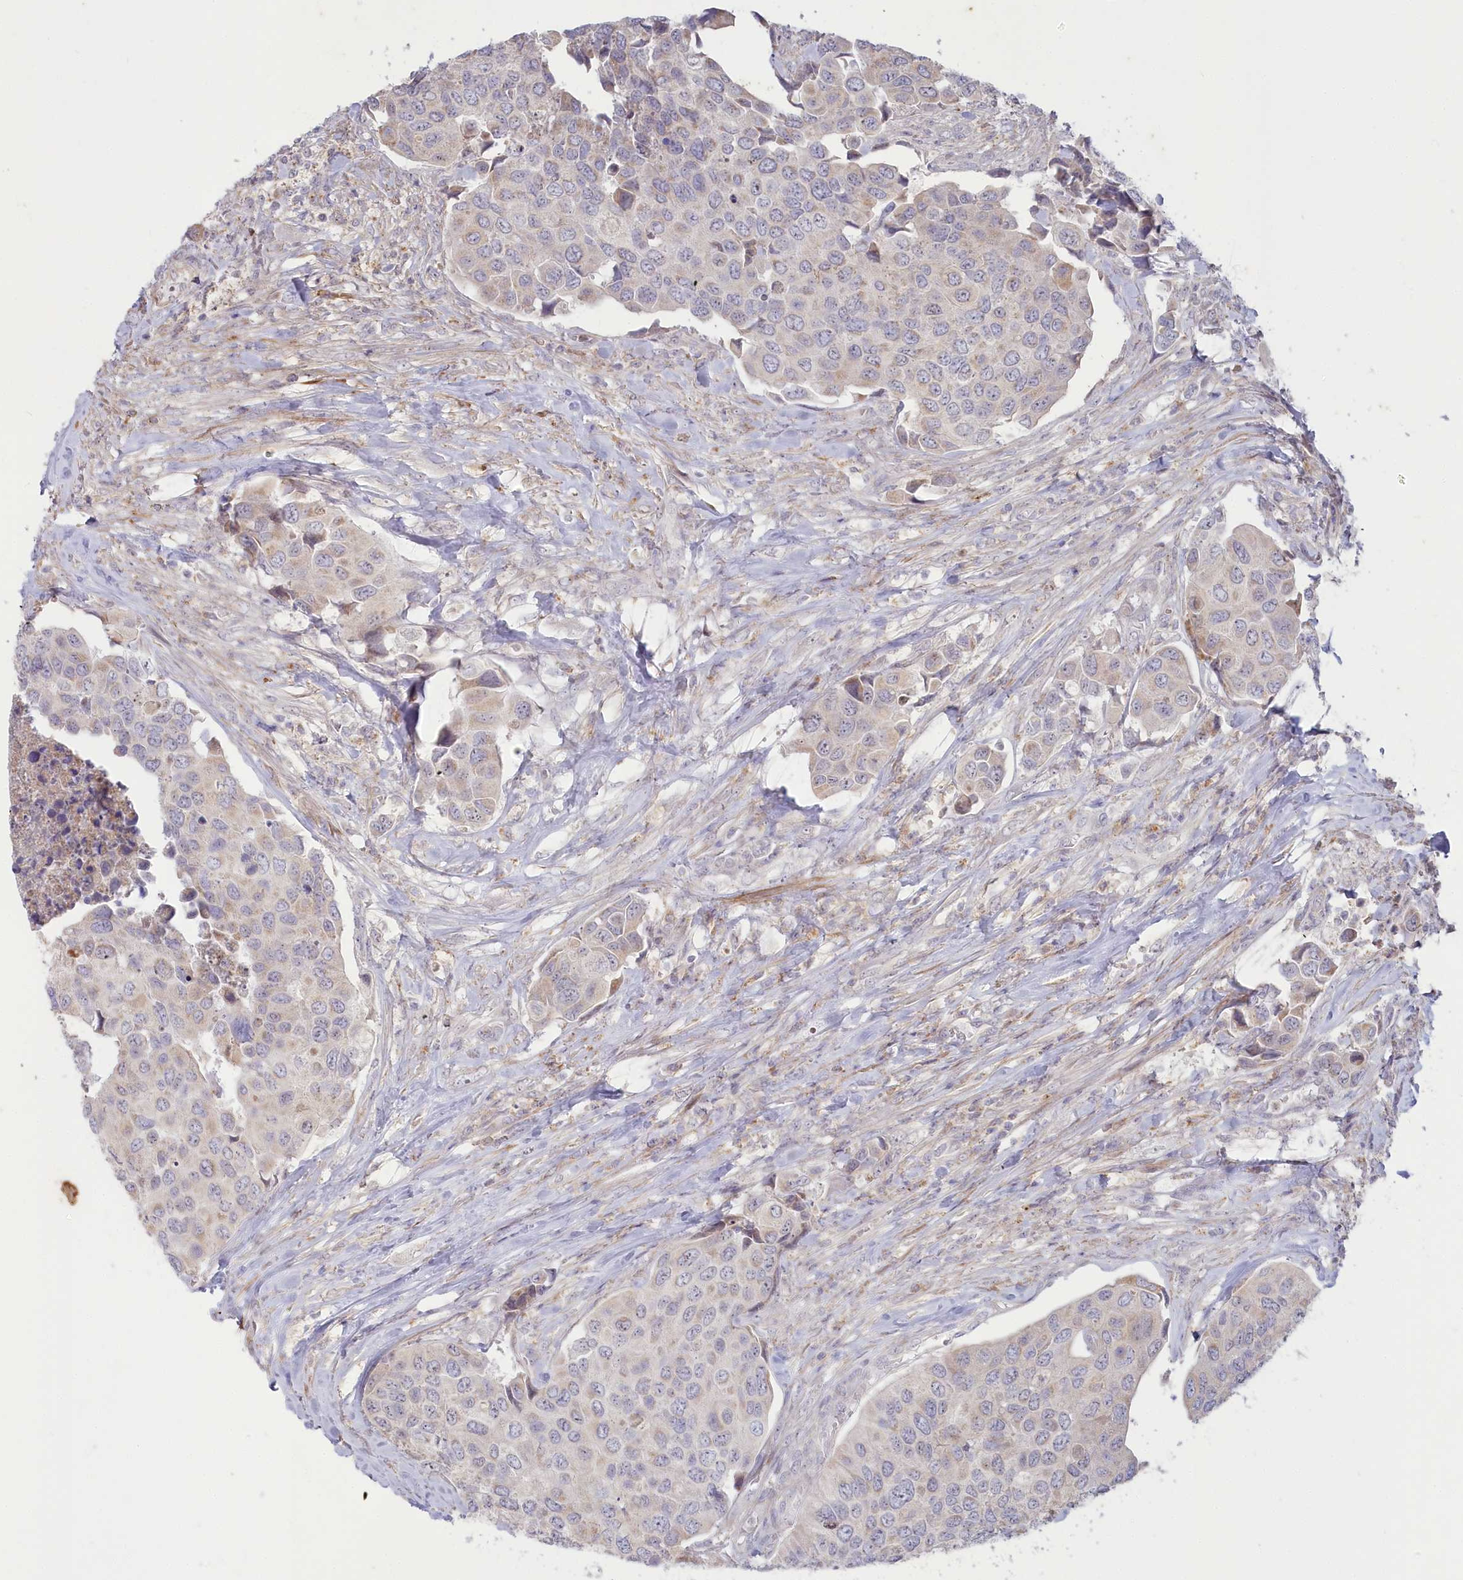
{"staining": {"intensity": "weak", "quantity": "<25%", "location": "cytoplasmic/membranous"}, "tissue": "urothelial cancer", "cell_type": "Tumor cells", "image_type": "cancer", "snomed": [{"axis": "morphology", "description": "Urothelial carcinoma, High grade"}, {"axis": "topography", "description": "Urinary bladder"}], "caption": "This is an immunohistochemistry image of human urothelial carcinoma (high-grade). There is no positivity in tumor cells.", "gene": "MTG1", "patient": {"sex": "male", "age": 74}}